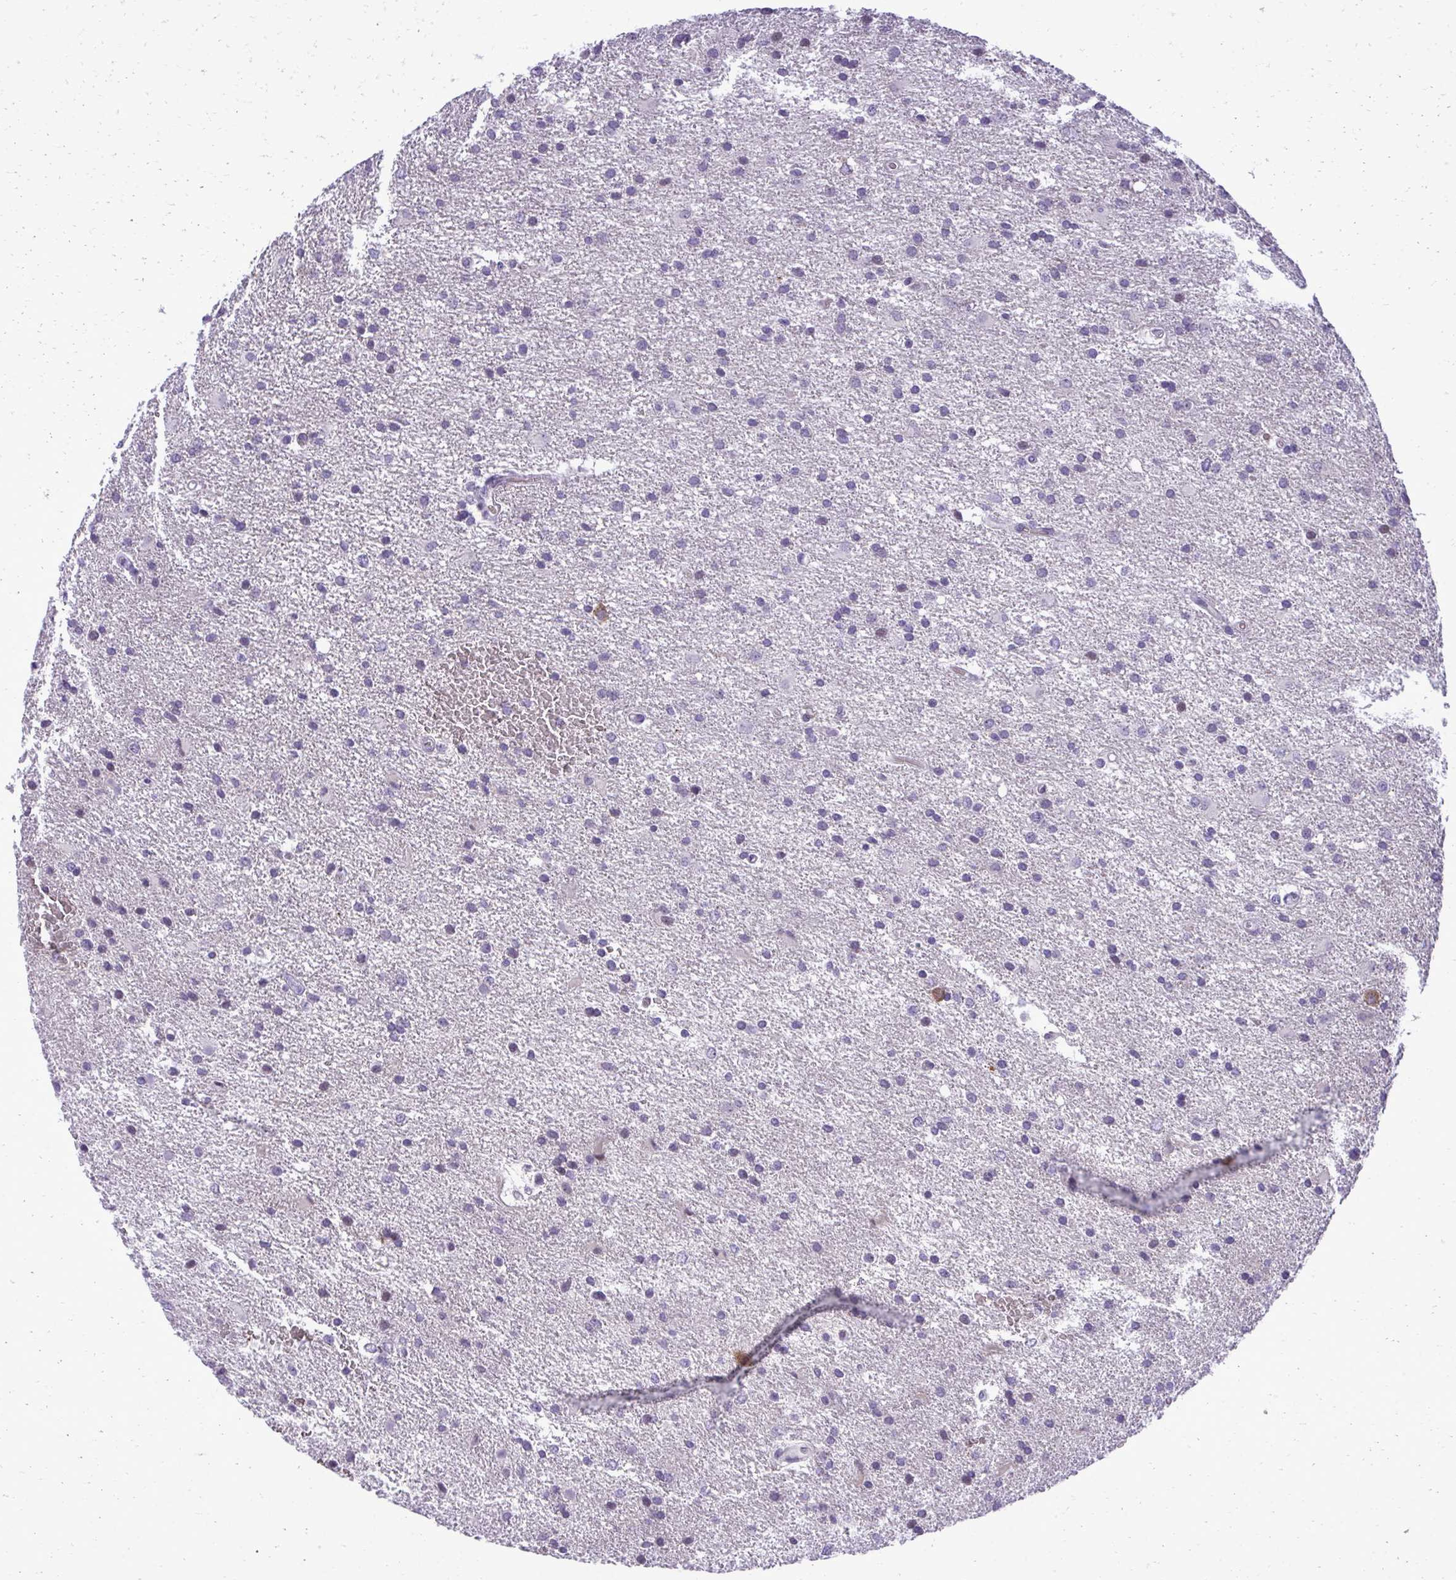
{"staining": {"intensity": "negative", "quantity": "none", "location": "none"}, "tissue": "glioma", "cell_type": "Tumor cells", "image_type": "cancer", "snomed": [{"axis": "morphology", "description": "Glioma, malignant, High grade"}, {"axis": "topography", "description": "Brain"}], "caption": "Photomicrograph shows no protein positivity in tumor cells of malignant glioma (high-grade) tissue. Nuclei are stained in blue.", "gene": "PITPNM3", "patient": {"sex": "male", "age": 68}}